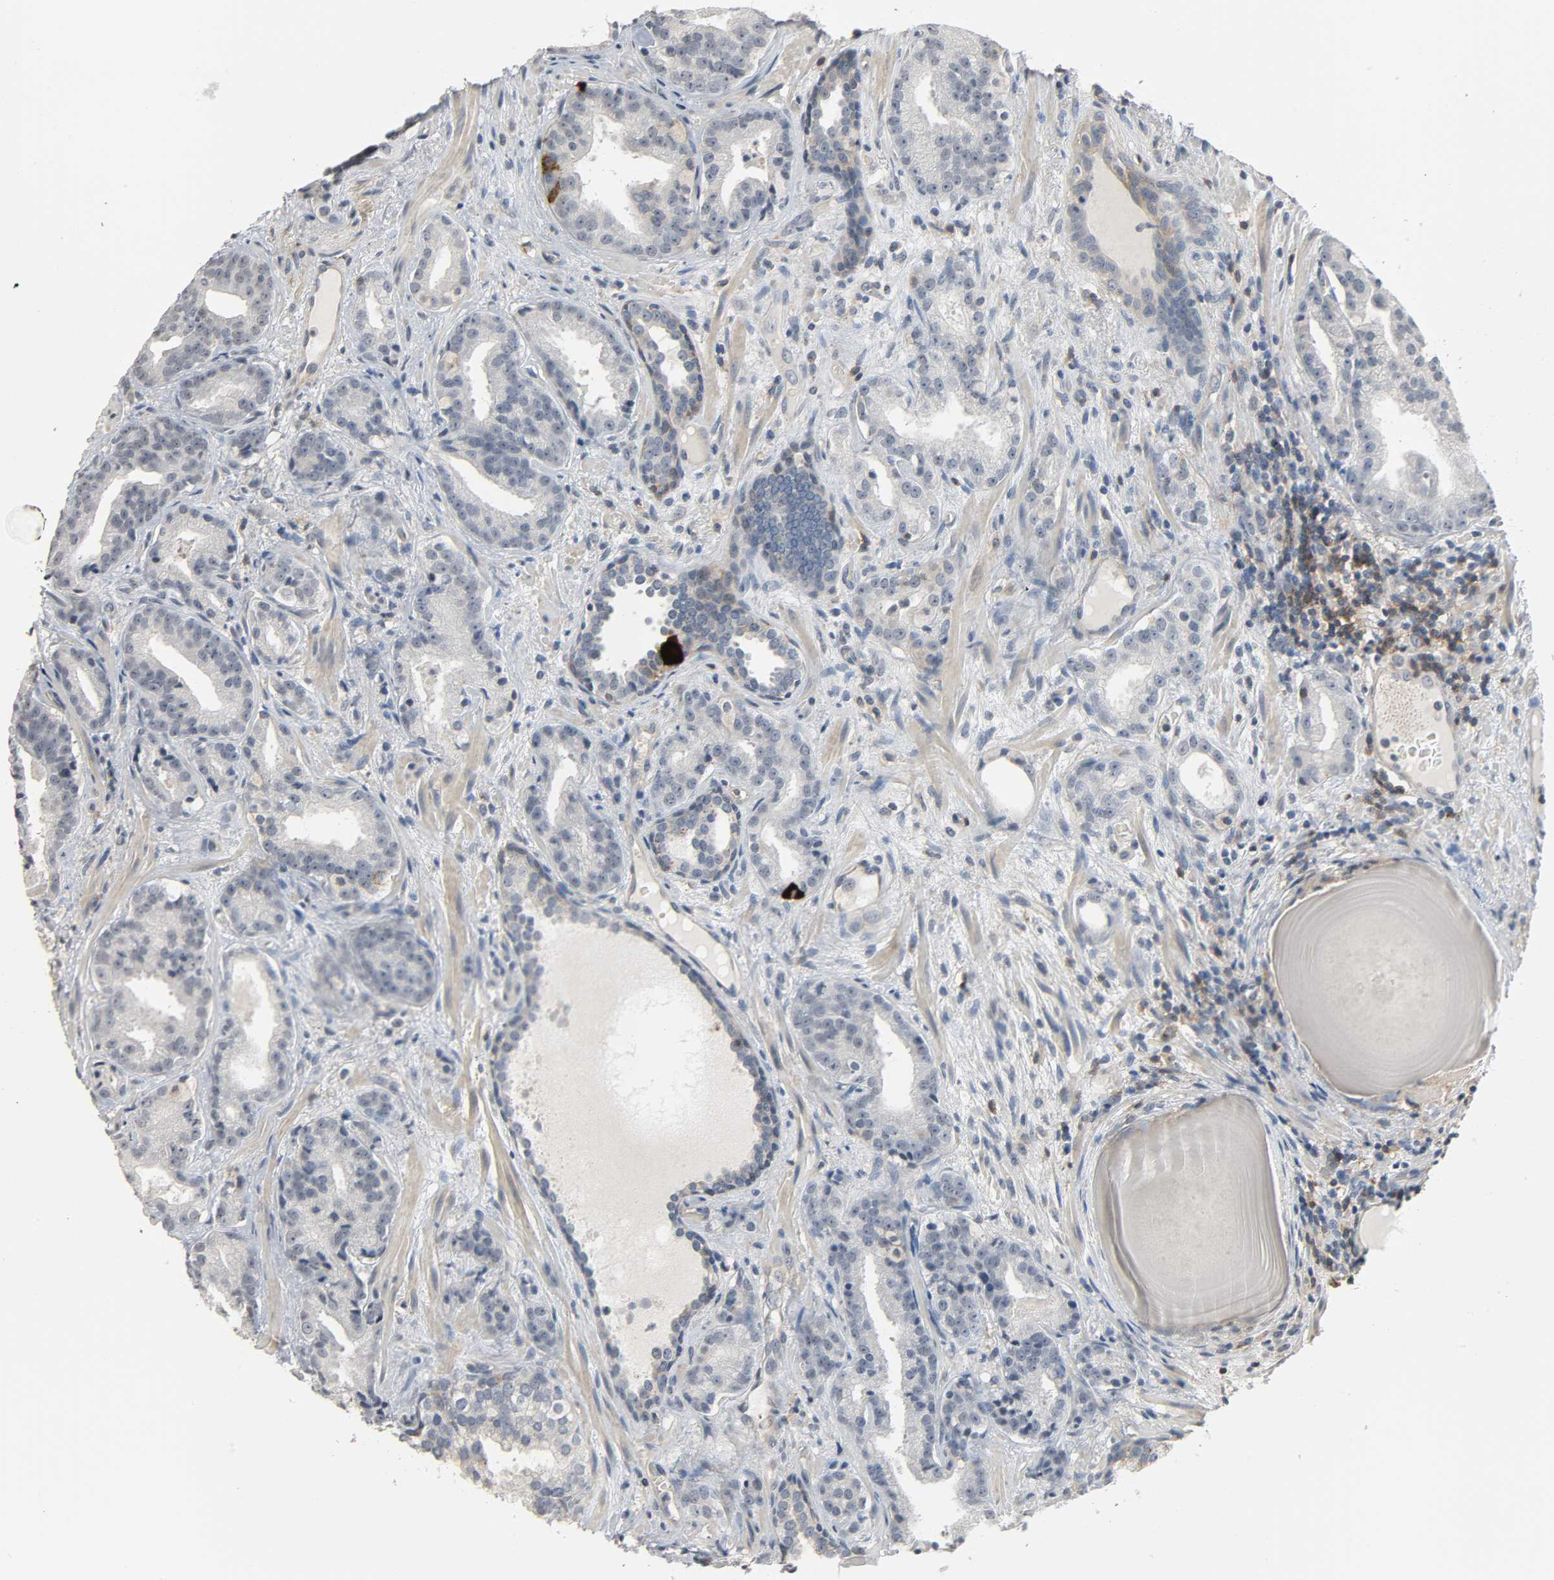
{"staining": {"intensity": "negative", "quantity": "none", "location": "none"}, "tissue": "prostate cancer", "cell_type": "Tumor cells", "image_type": "cancer", "snomed": [{"axis": "morphology", "description": "Adenocarcinoma, Low grade"}, {"axis": "topography", "description": "Prostate"}], "caption": "Prostate low-grade adenocarcinoma stained for a protein using IHC demonstrates no staining tumor cells.", "gene": "CD4", "patient": {"sex": "male", "age": 63}}